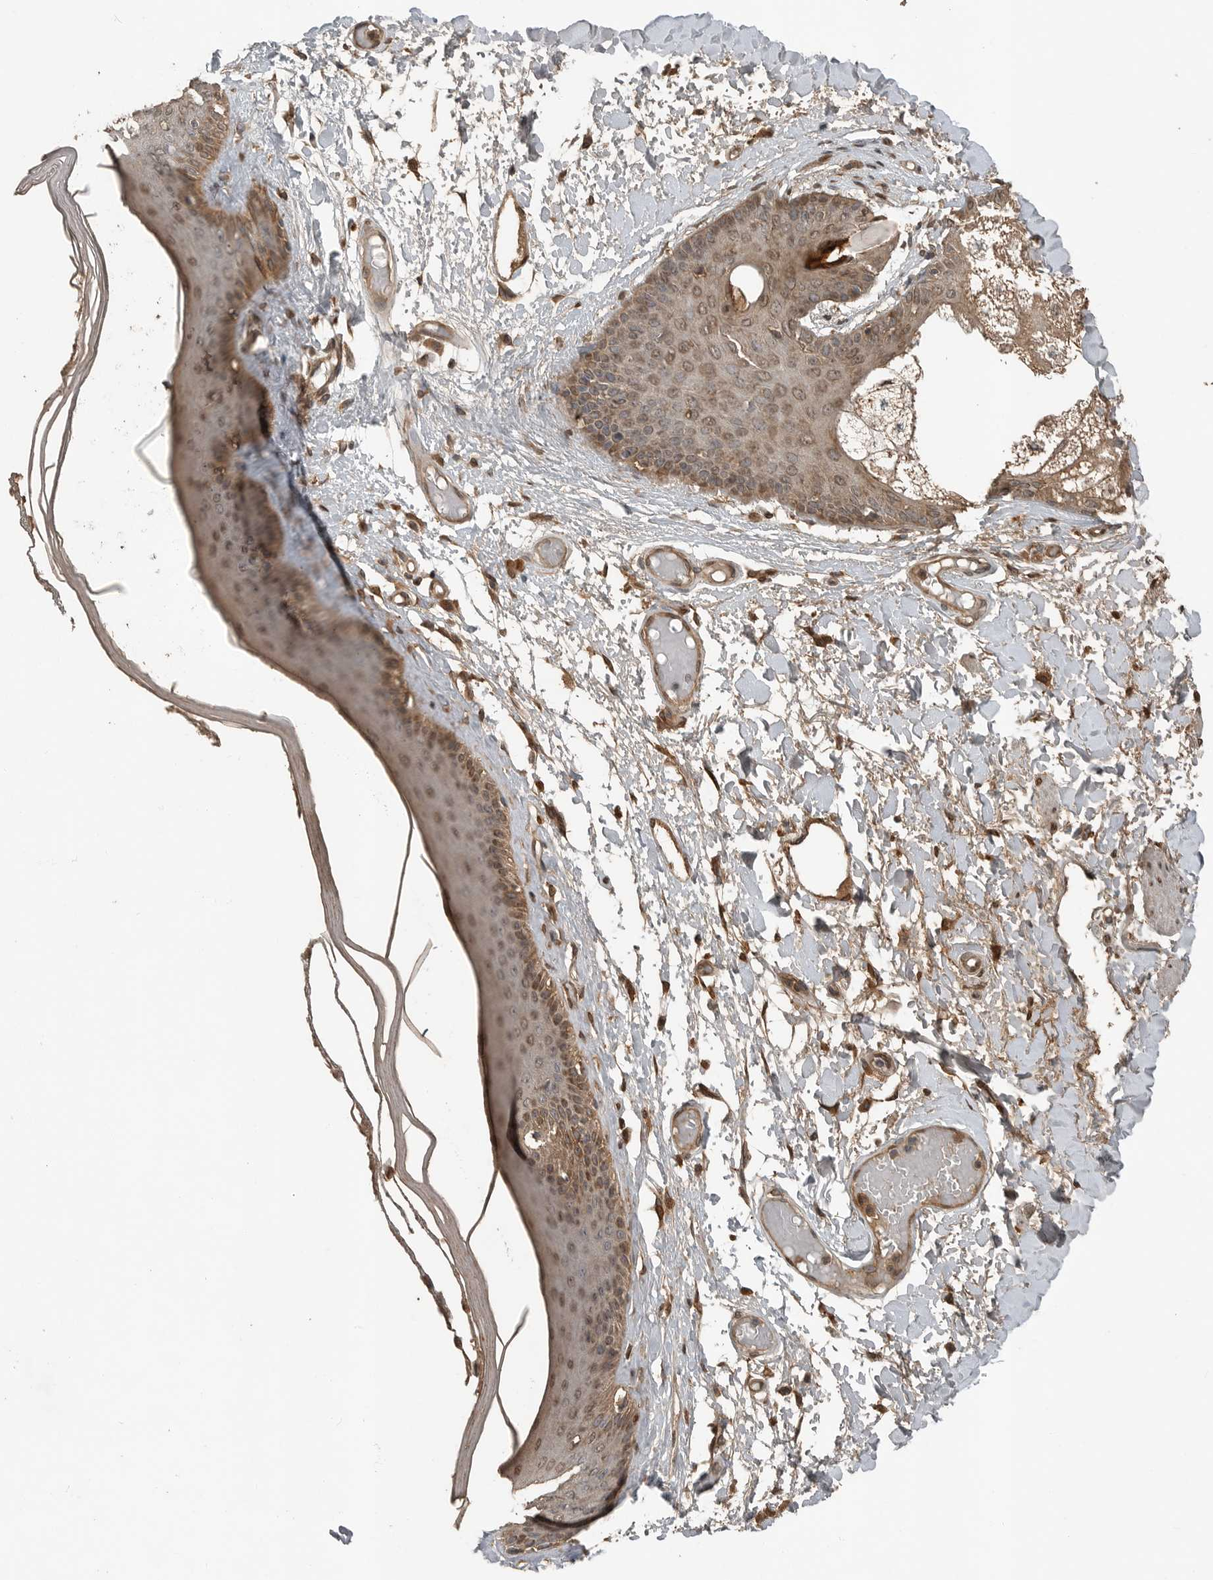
{"staining": {"intensity": "moderate", "quantity": ">75%", "location": "cytoplasmic/membranous,nuclear"}, "tissue": "skin", "cell_type": "Epidermal cells", "image_type": "normal", "snomed": [{"axis": "morphology", "description": "Normal tissue, NOS"}, {"axis": "topography", "description": "Vulva"}], "caption": "Skin stained with a protein marker demonstrates moderate staining in epidermal cells.", "gene": "BLZF1", "patient": {"sex": "female", "age": 73}}